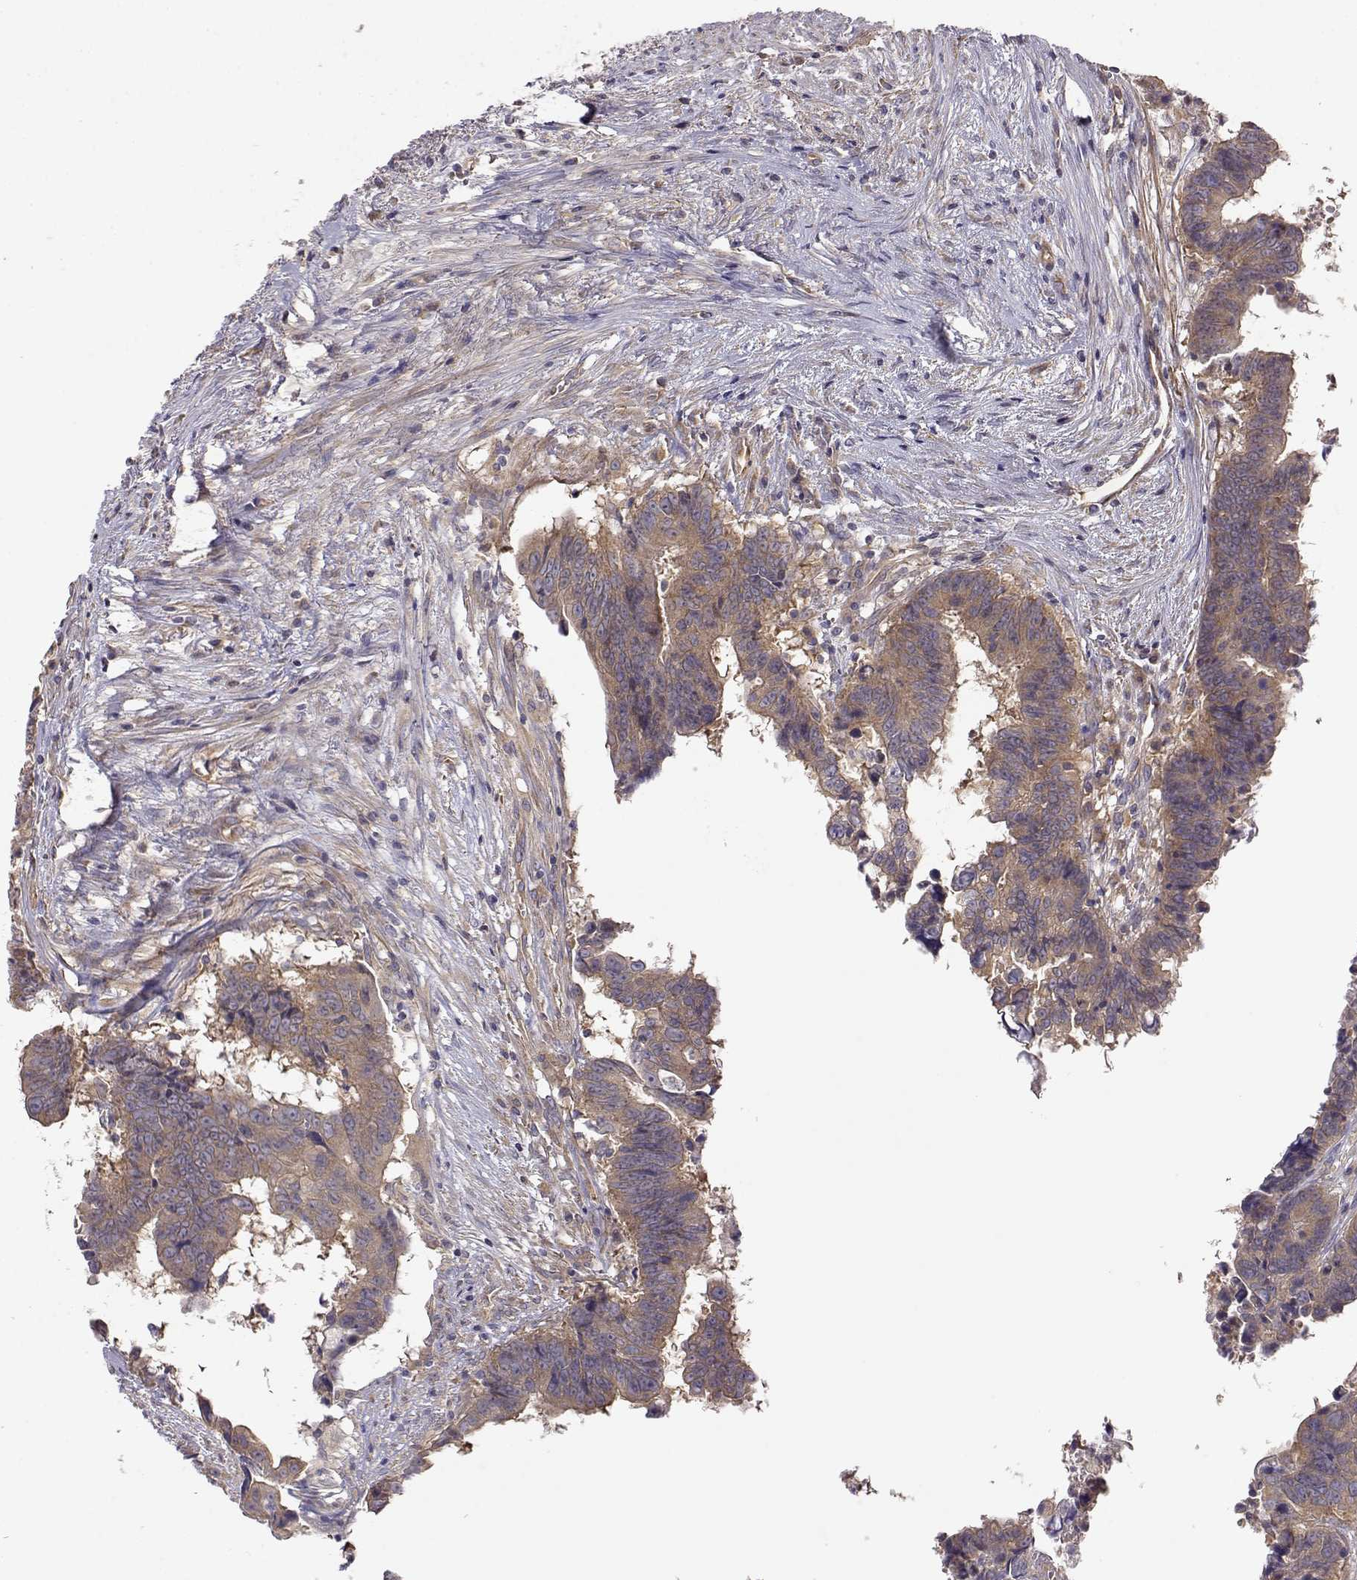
{"staining": {"intensity": "moderate", "quantity": ">75%", "location": "cytoplasmic/membranous"}, "tissue": "colorectal cancer", "cell_type": "Tumor cells", "image_type": "cancer", "snomed": [{"axis": "morphology", "description": "Adenocarcinoma, NOS"}, {"axis": "topography", "description": "Colon"}], "caption": "A medium amount of moderate cytoplasmic/membranous expression is identified in approximately >75% of tumor cells in colorectal adenocarcinoma tissue.", "gene": "PAIP1", "patient": {"sex": "female", "age": 82}}